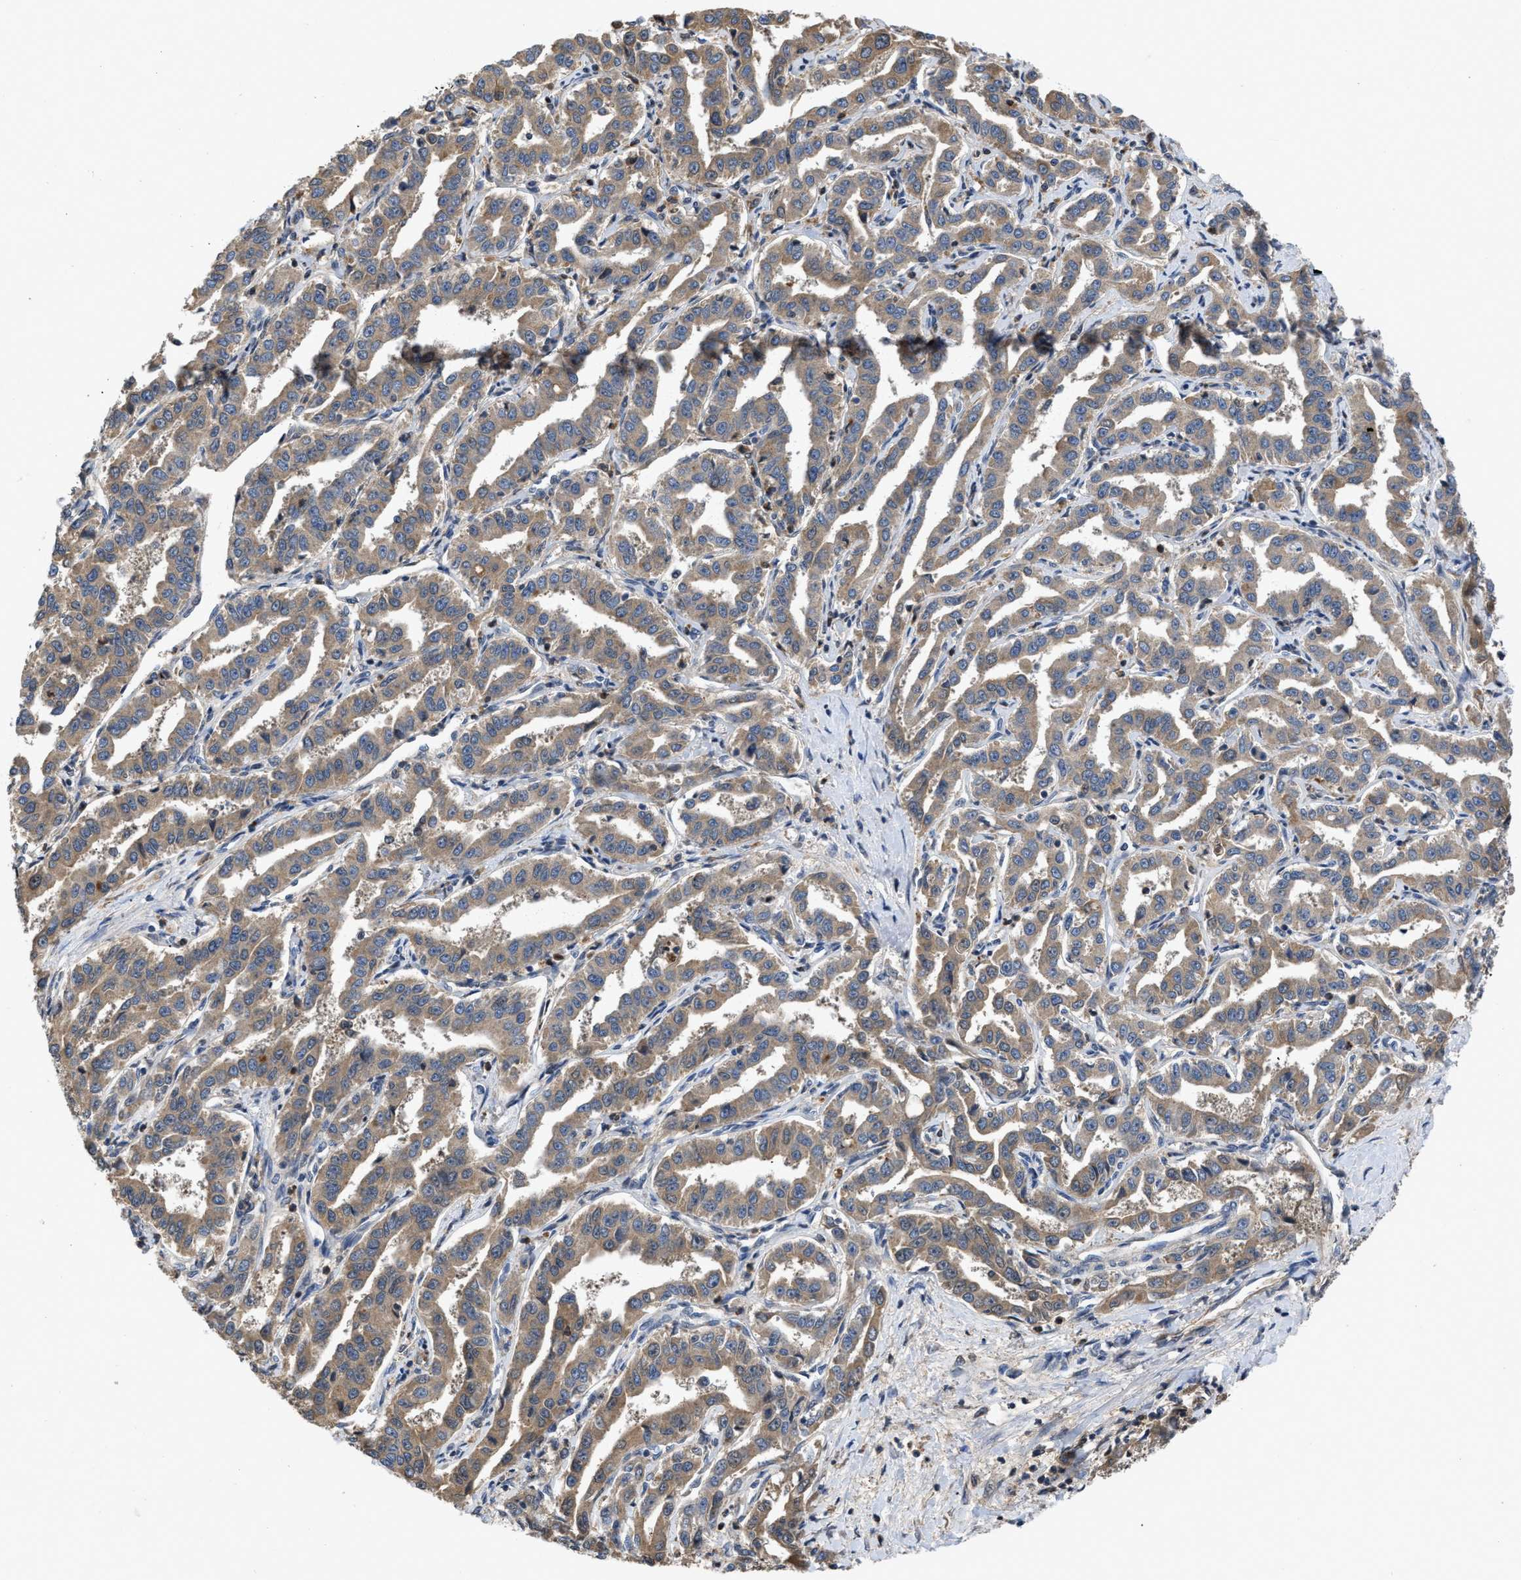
{"staining": {"intensity": "moderate", "quantity": ">75%", "location": "cytoplasmic/membranous"}, "tissue": "liver cancer", "cell_type": "Tumor cells", "image_type": "cancer", "snomed": [{"axis": "morphology", "description": "Cholangiocarcinoma"}, {"axis": "topography", "description": "Liver"}], "caption": "Liver cancer (cholangiocarcinoma) stained for a protein (brown) displays moderate cytoplasmic/membranous positive staining in about >75% of tumor cells.", "gene": "VPS4A", "patient": {"sex": "male", "age": 59}}